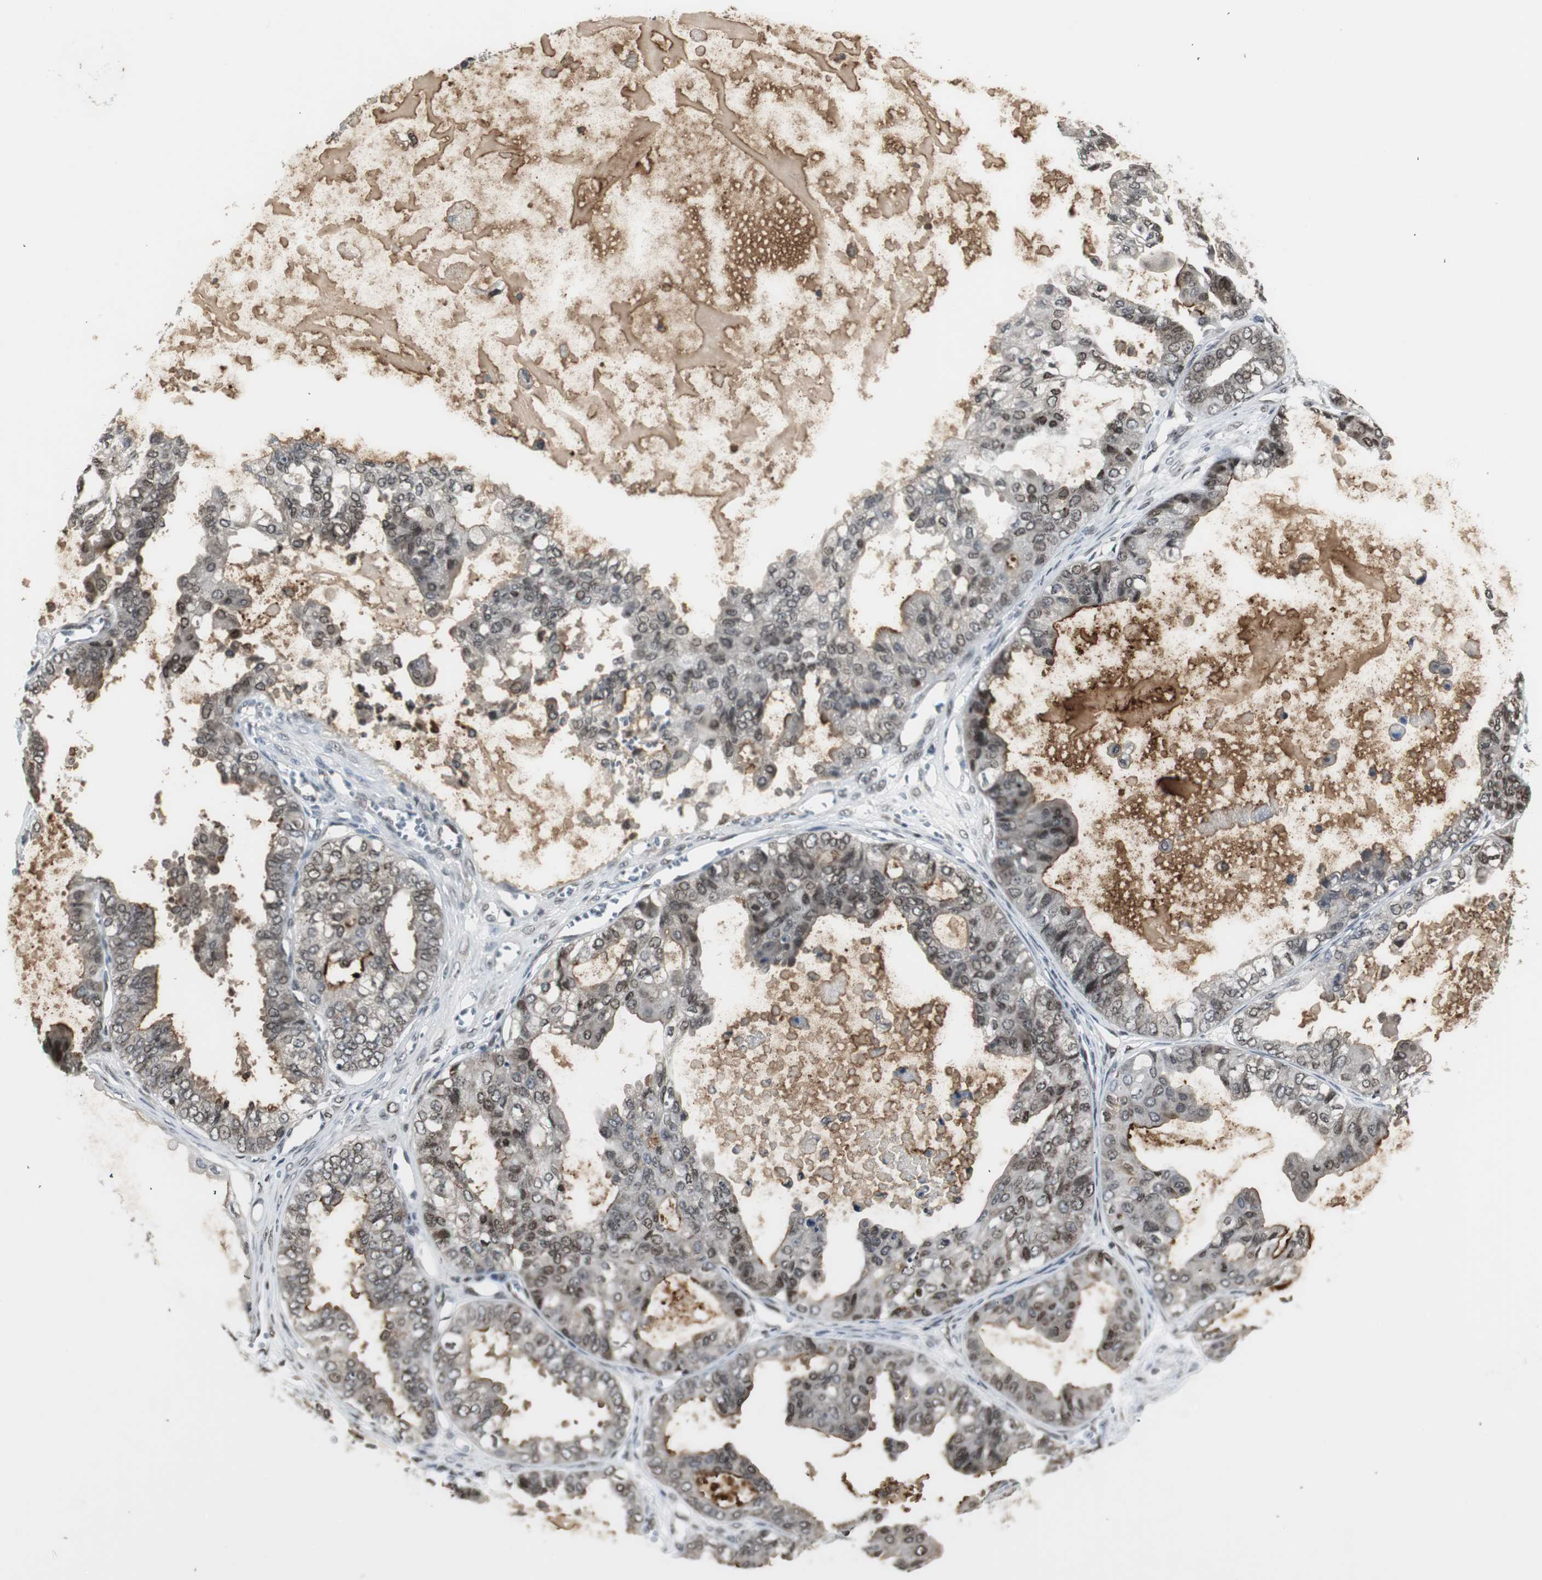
{"staining": {"intensity": "moderate", "quantity": "25%-75%", "location": "cytoplasmic/membranous,nuclear"}, "tissue": "ovarian cancer", "cell_type": "Tumor cells", "image_type": "cancer", "snomed": [{"axis": "morphology", "description": "Carcinoma, NOS"}, {"axis": "morphology", "description": "Carcinoma, endometroid"}, {"axis": "topography", "description": "Ovary"}], "caption": "Approximately 25%-75% of tumor cells in ovarian cancer (carcinoma) exhibit moderate cytoplasmic/membranous and nuclear protein staining as visualized by brown immunohistochemical staining.", "gene": "MPG", "patient": {"sex": "female", "age": 50}}